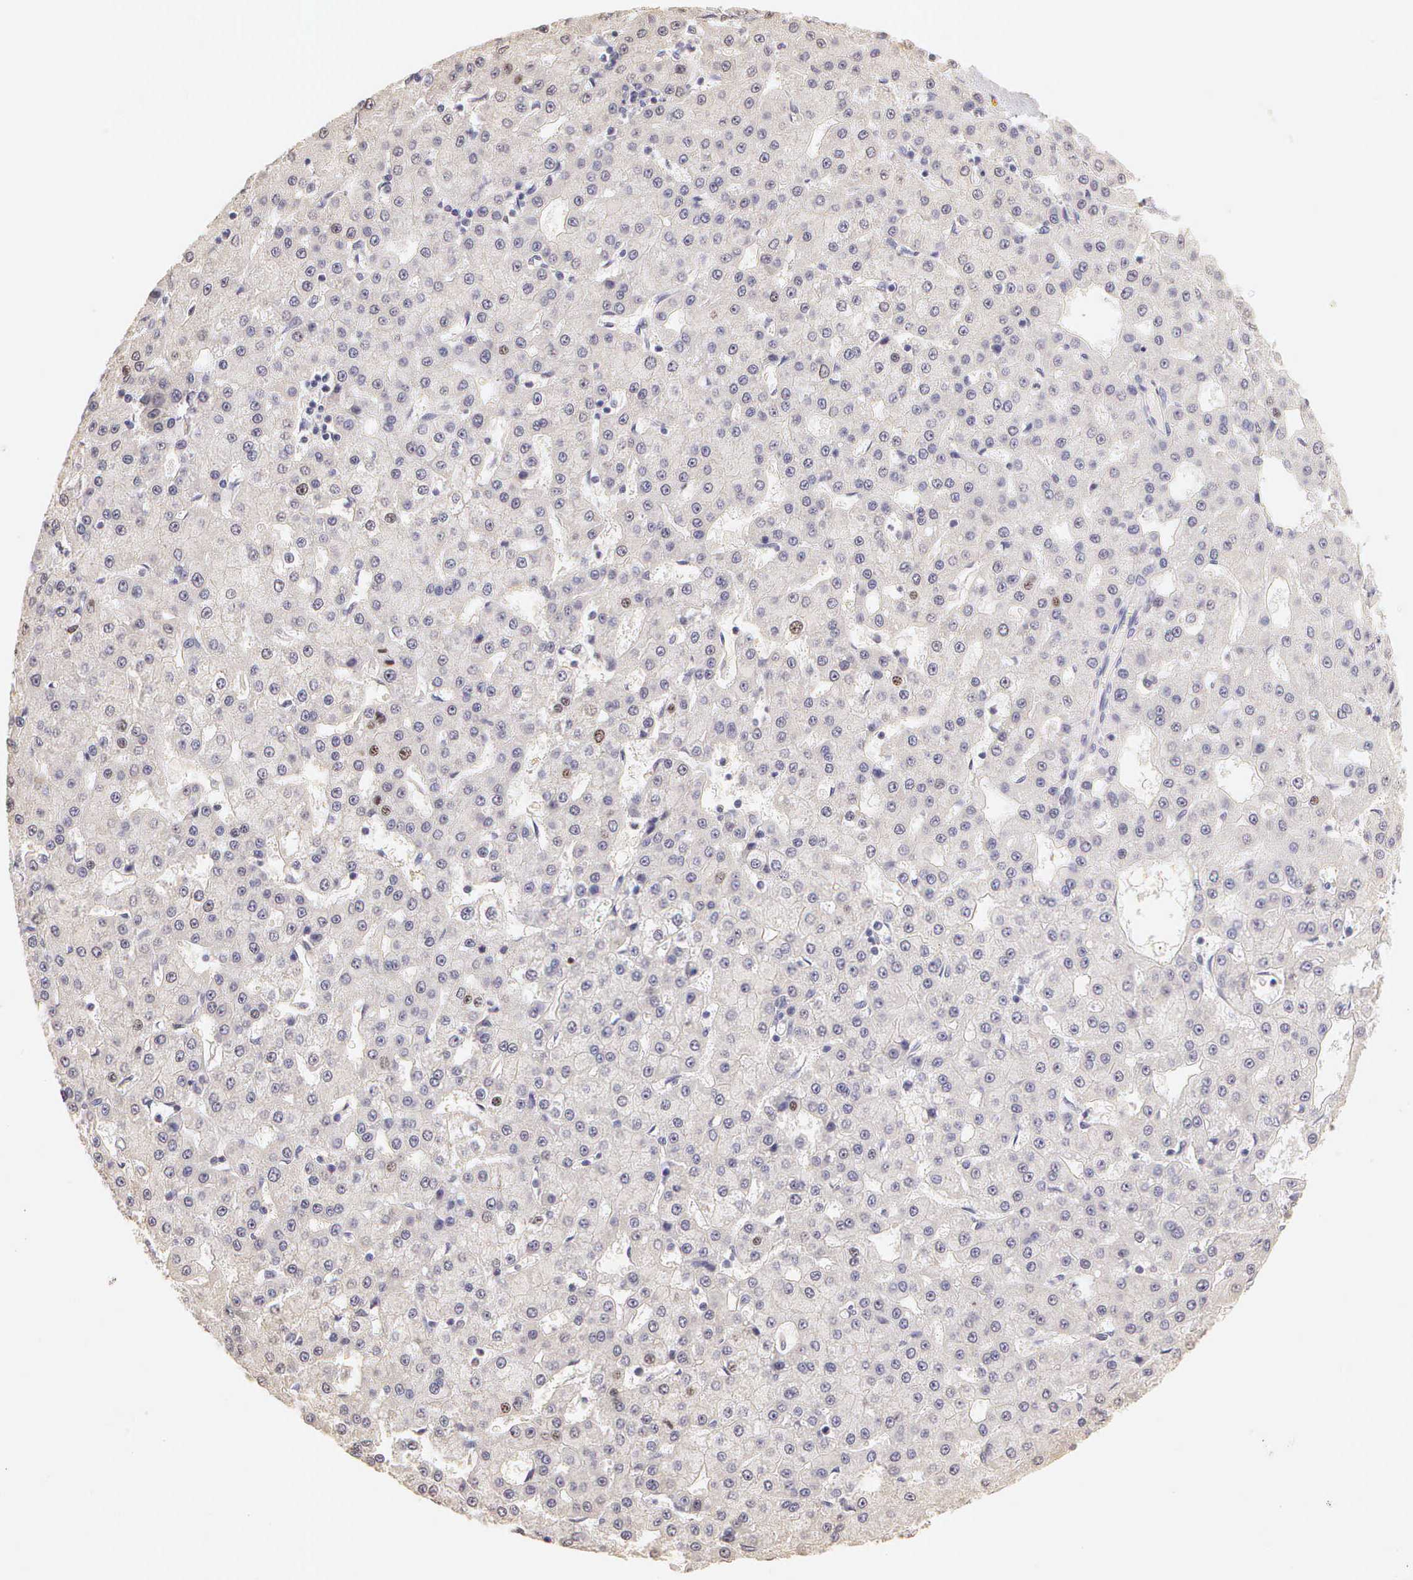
{"staining": {"intensity": "weak", "quantity": "<25%", "location": "nuclear"}, "tissue": "liver cancer", "cell_type": "Tumor cells", "image_type": "cancer", "snomed": [{"axis": "morphology", "description": "Carcinoma, Hepatocellular, NOS"}, {"axis": "topography", "description": "Liver"}], "caption": "This is a image of immunohistochemistry staining of liver hepatocellular carcinoma, which shows no staining in tumor cells.", "gene": "MKI67", "patient": {"sex": "male", "age": 47}}